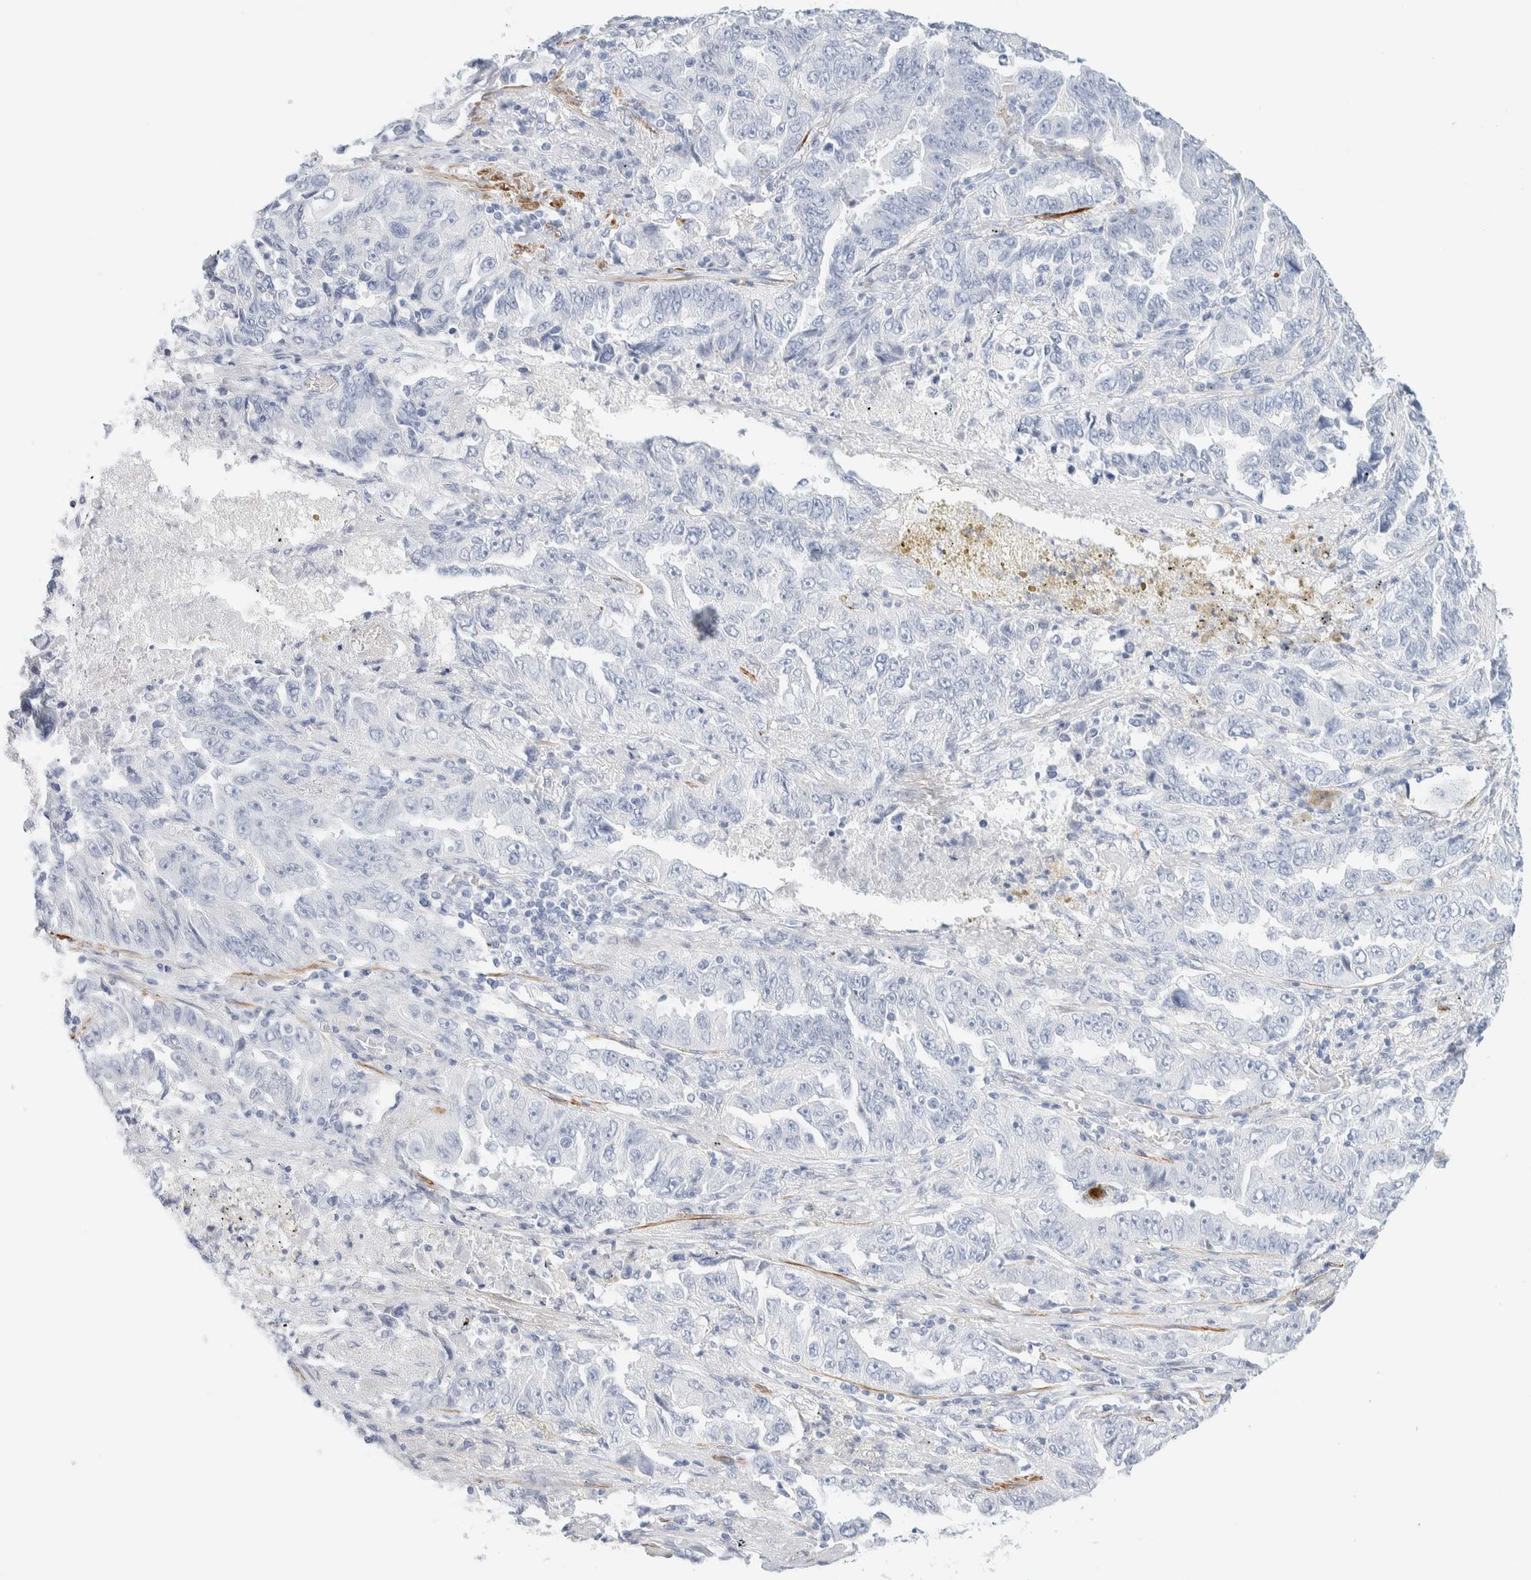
{"staining": {"intensity": "negative", "quantity": "none", "location": "none"}, "tissue": "lung cancer", "cell_type": "Tumor cells", "image_type": "cancer", "snomed": [{"axis": "morphology", "description": "Adenocarcinoma, NOS"}, {"axis": "topography", "description": "Lung"}], "caption": "IHC photomicrograph of neoplastic tissue: human lung cancer stained with DAB (3,3'-diaminobenzidine) exhibits no significant protein staining in tumor cells.", "gene": "AFMID", "patient": {"sex": "female", "age": 51}}